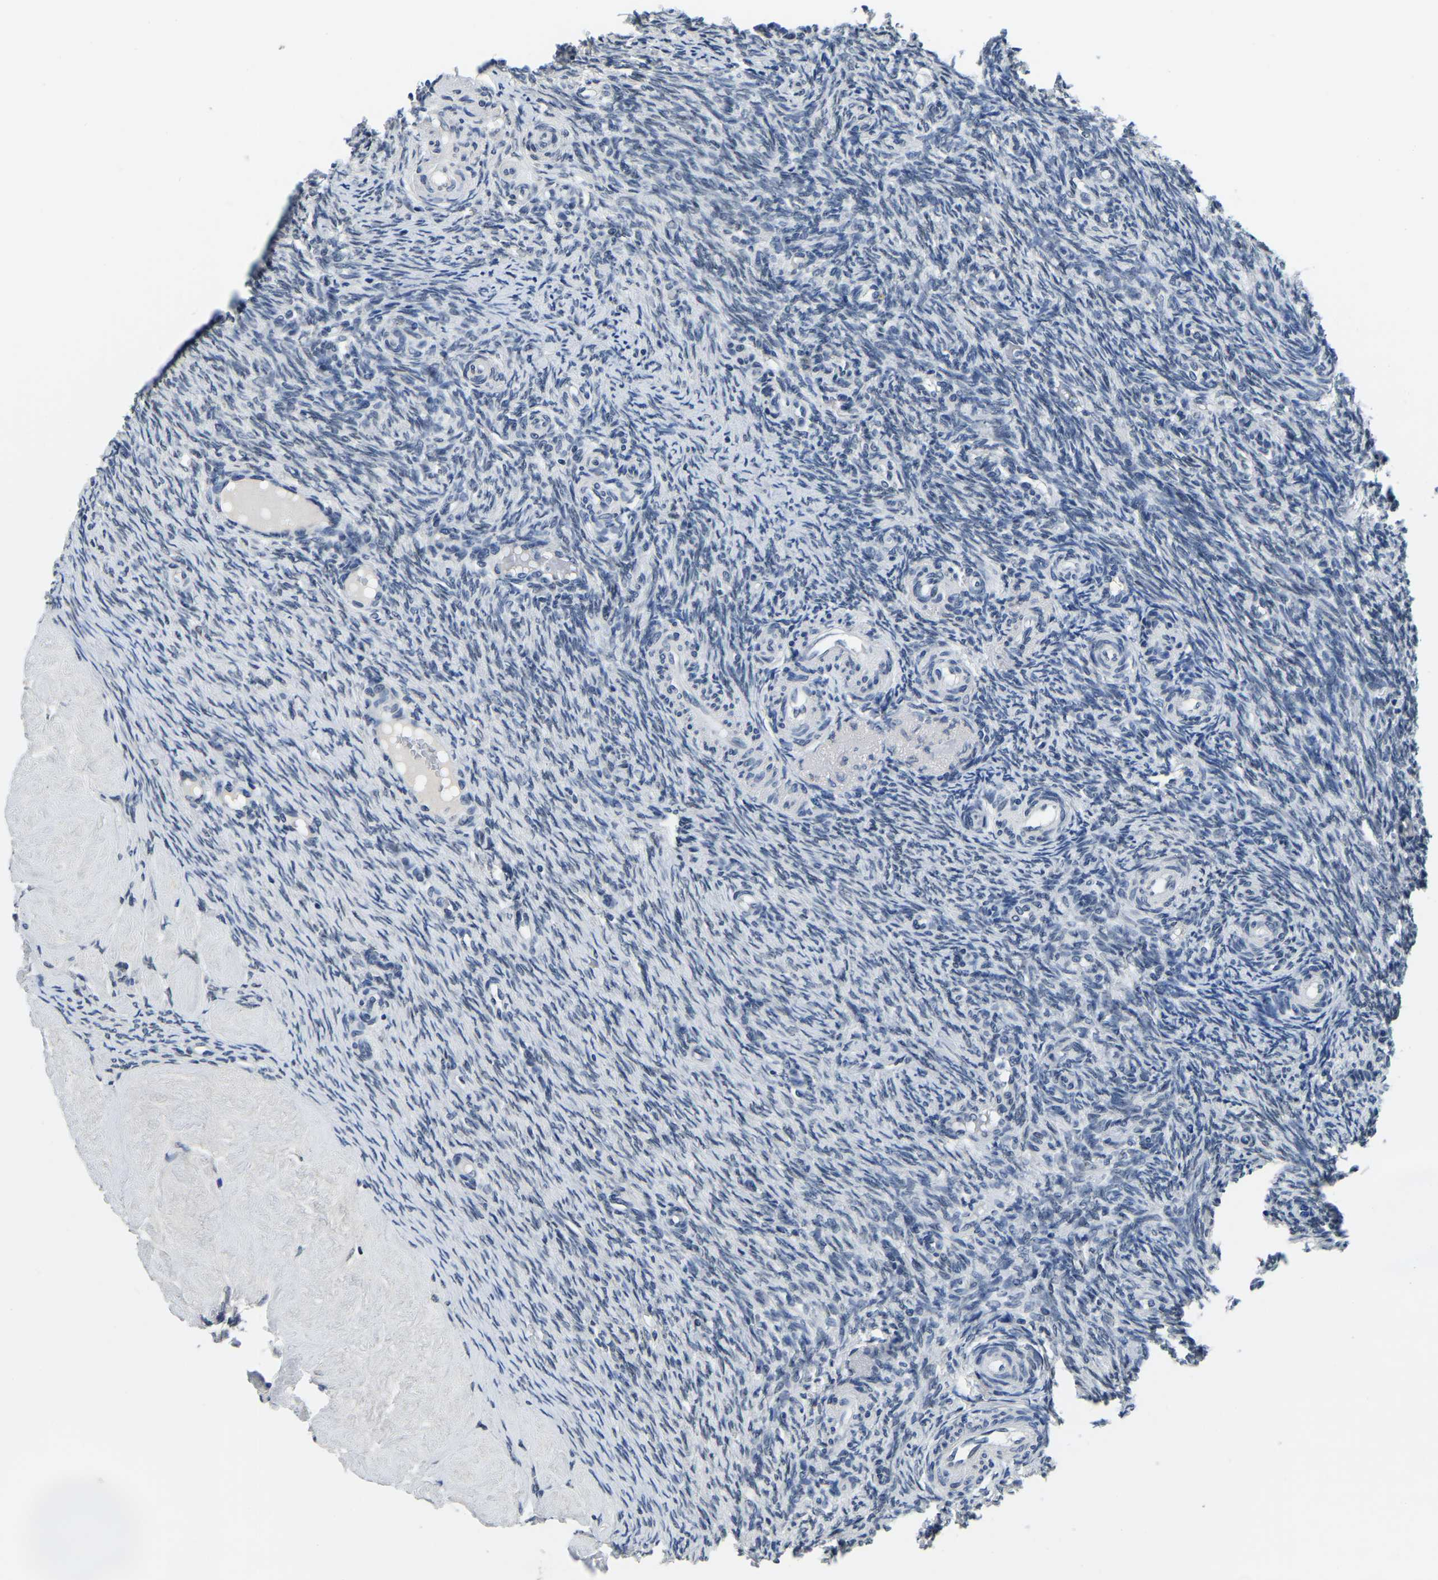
{"staining": {"intensity": "weak", "quantity": ">75%", "location": "cytoplasmic/membranous"}, "tissue": "ovary", "cell_type": "Follicle cells", "image_type": "normal", "snomed": [{"axis": "morphology", "description": "Normal tissue, NOS"}, {"axis": "topography", "description": "Ovary"}], "caption": "This is an image of immunohistochemistry staining of unremarkable ovary, which shows weak expression in the cytoplasmic/membranous of follicle cells.", "gene": "RANBP2", "patient": {"sex": "female", "age": 41}}